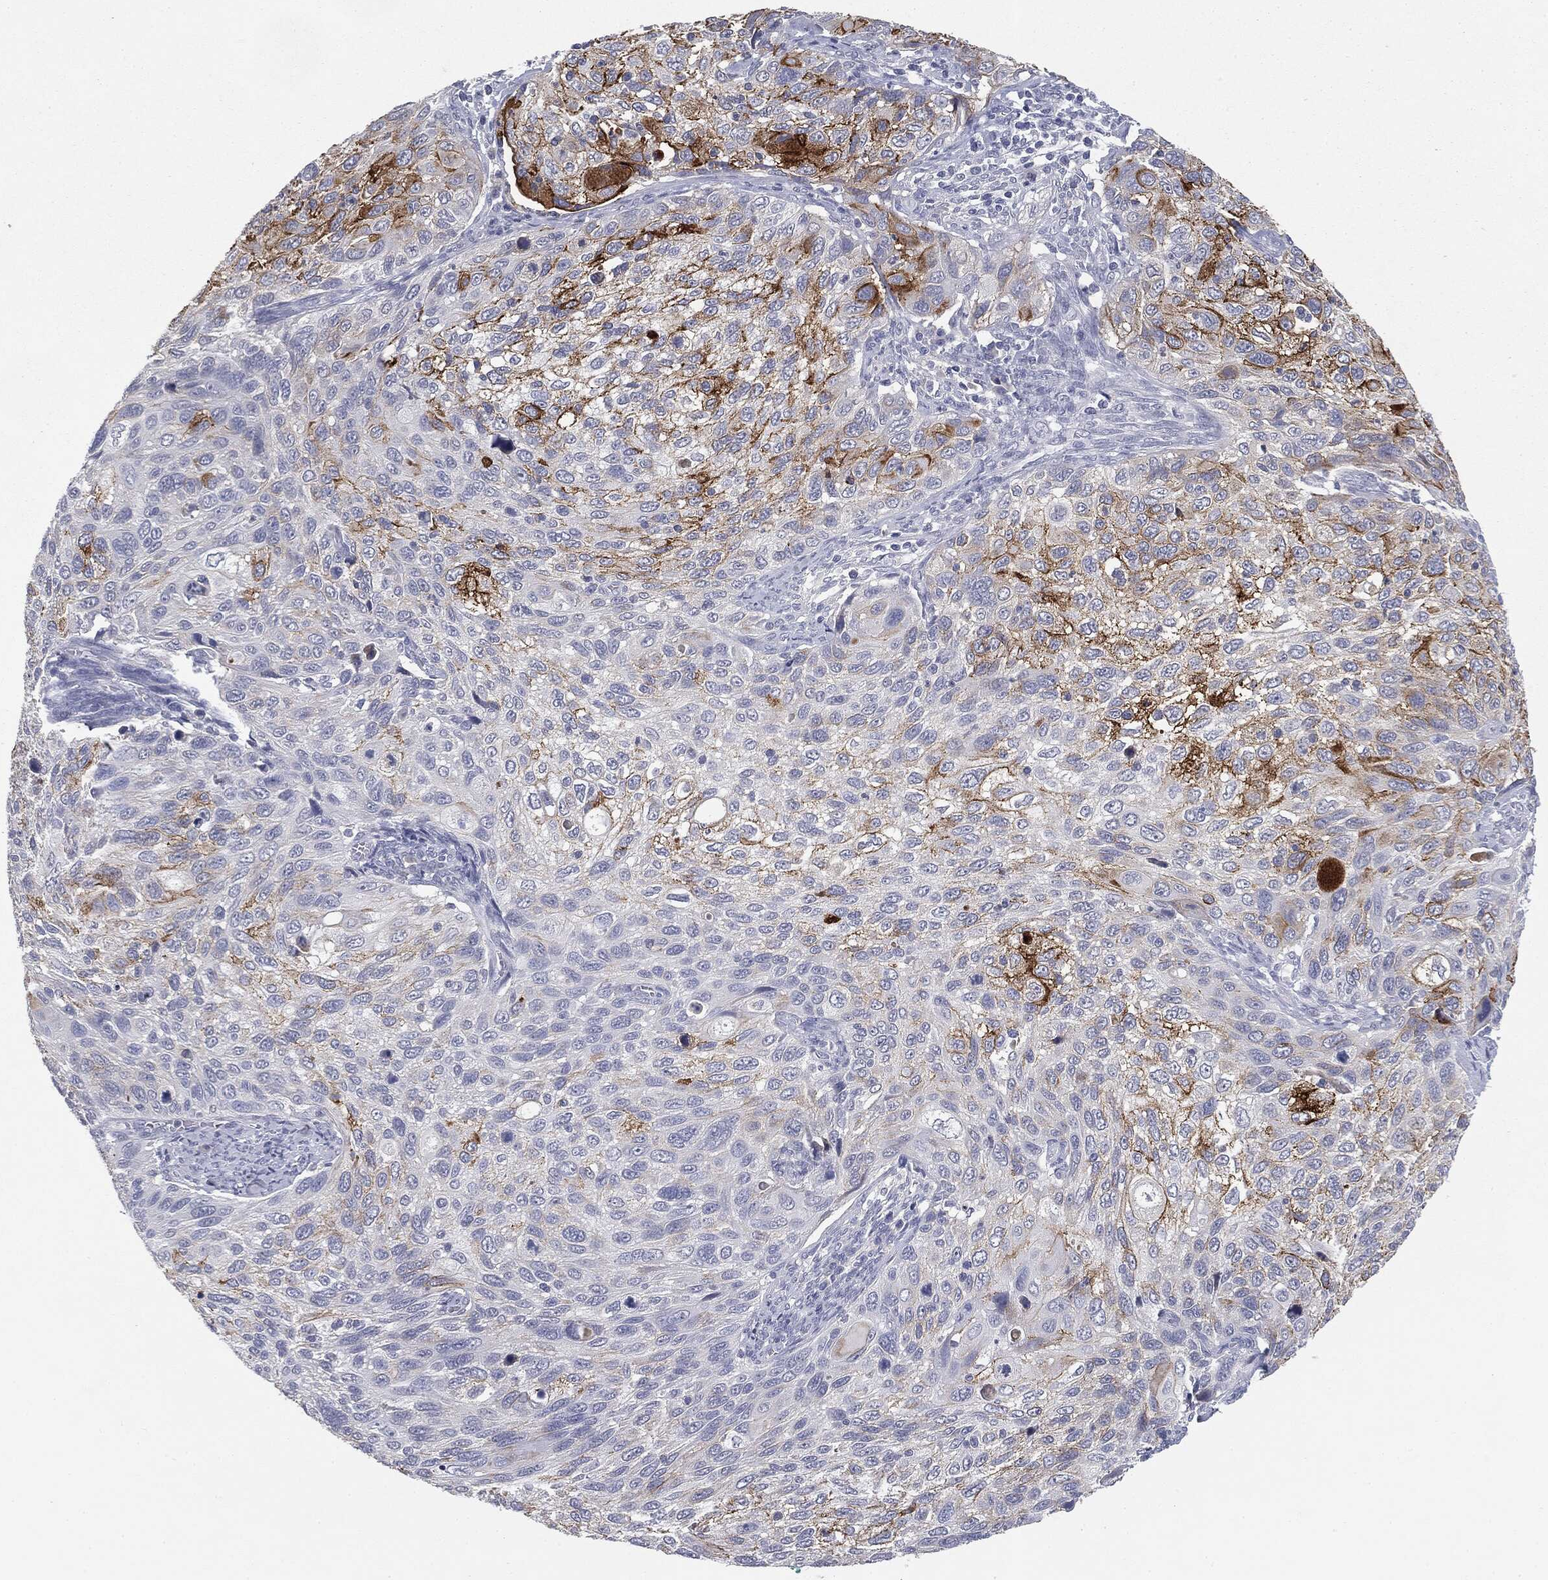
{"staining": {"intensity": "strong", "quantity": "25%-75%", "location": "cytoplasmic/membranous"}, "tissue": "cervical cancer", "cell_type": "Tumor cells", "image_type": "cancer", "snomed": [{"axis": "morphology", "description": "Squamous cell carcinoma, NOS"}, {"axis": "topography", "description": "Cervix"}], "caption": "Immunohistochemistry (DAB (3,3'-diaminobenzidine)) staining of human cervical cancer shows strong cytoplasmic/membranous protein expression in about 25%-75% of tumor cells. (DAB IHC, brown staining for protein, blue staining for nuclei).", "gene": "MUC1", "patient": {"sex": "female", "age": 70}}